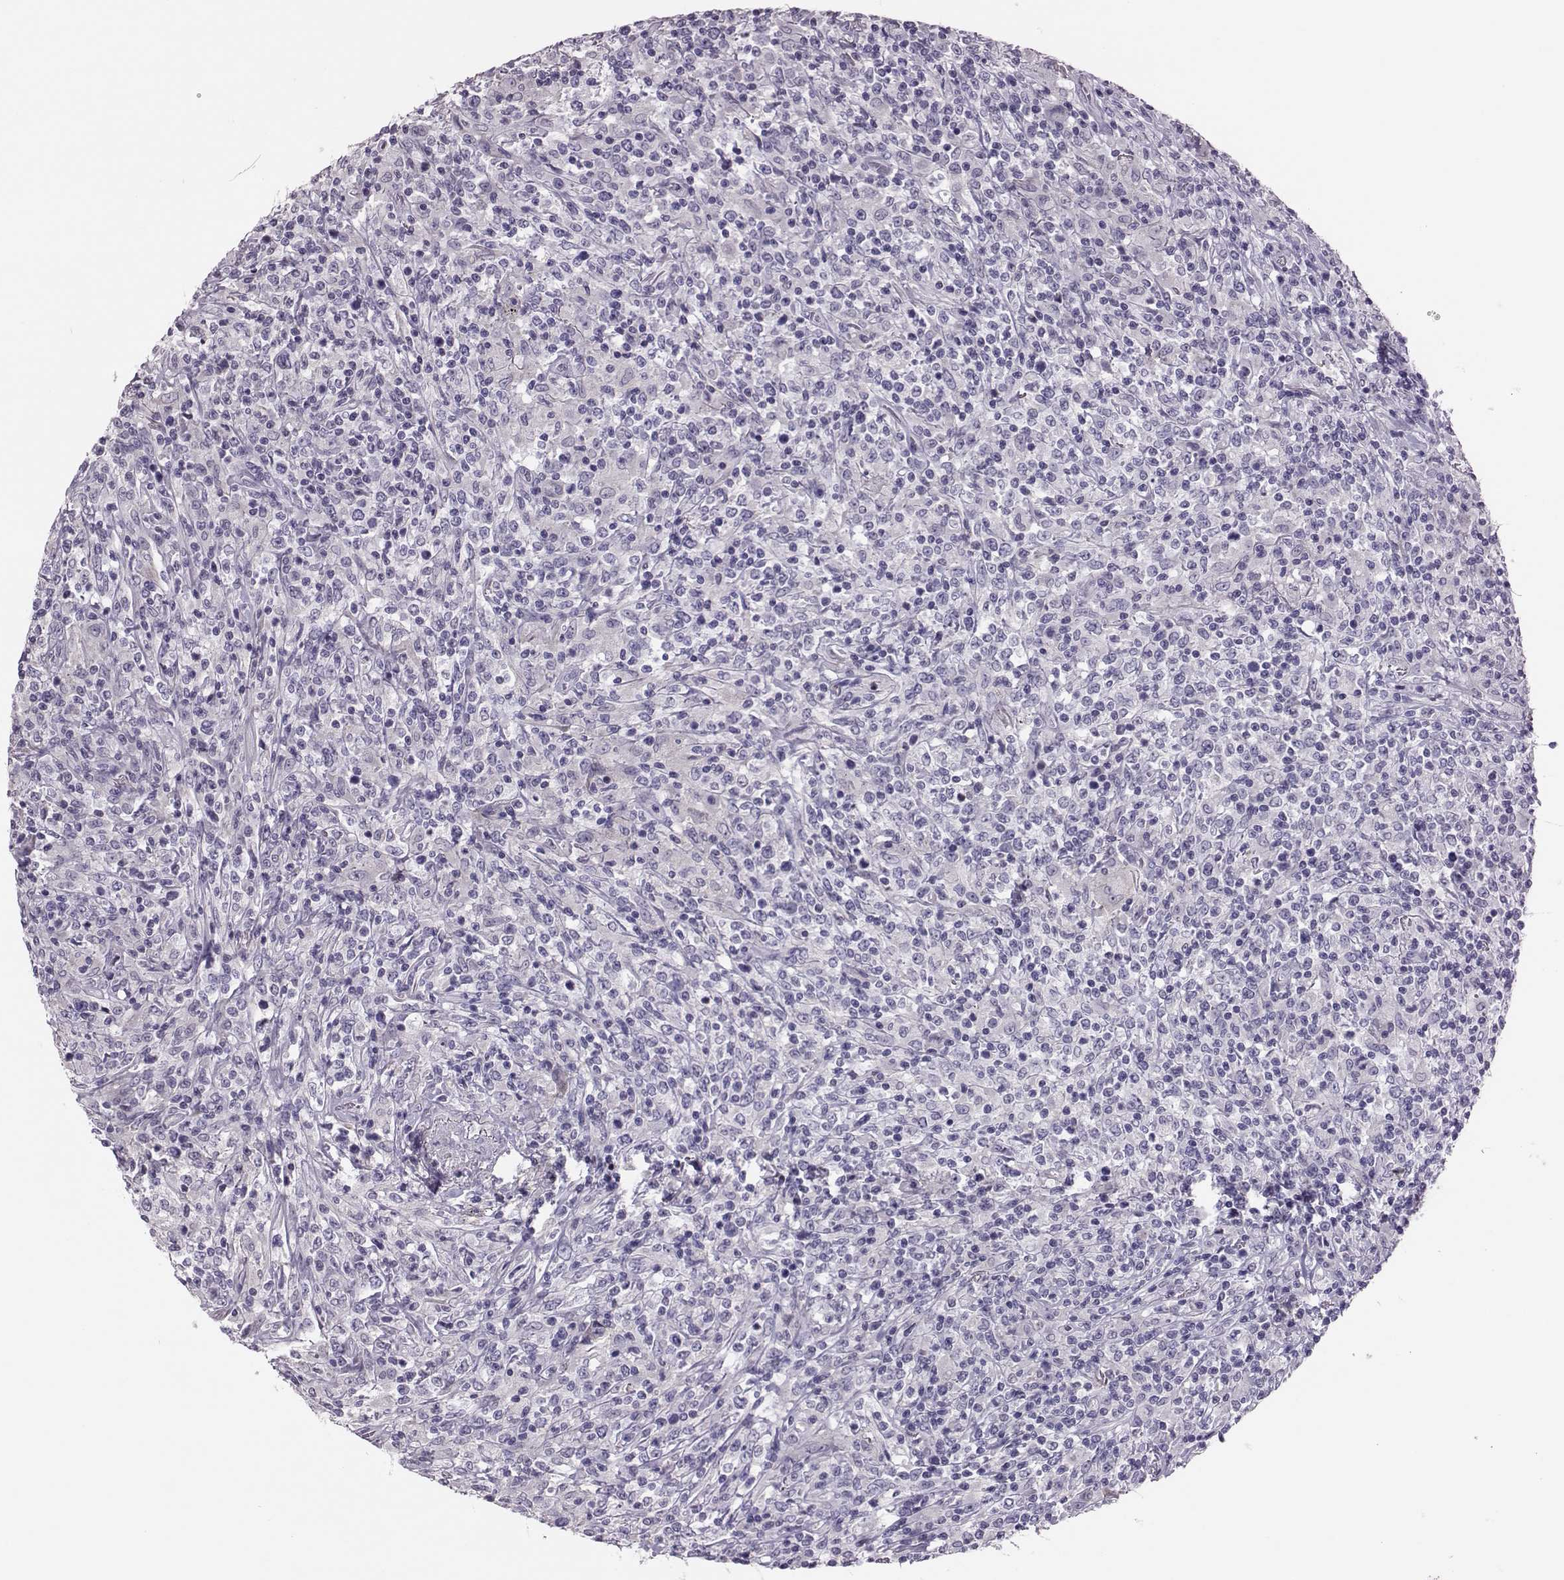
{"staining": {"intensity": "negative", "quantity": "none", "location": "none"}, "tissue": "lymphoma", "cell_type": "Tumor cells", "image_type": "cancer", "snomed": [{"axis": "morphology", "description": "Malignant lymphoma, non-Hodgkin's type, High grade"}, {"axis": "topography", "description": "Lung"}], "caption": "Immunohistochemistry image of lymphoma stained for a protein (brown), which demonstrates no staining in tumor cells.", "gene": "DNAAF1", "patient": {"sex": "male", "age": 79}}